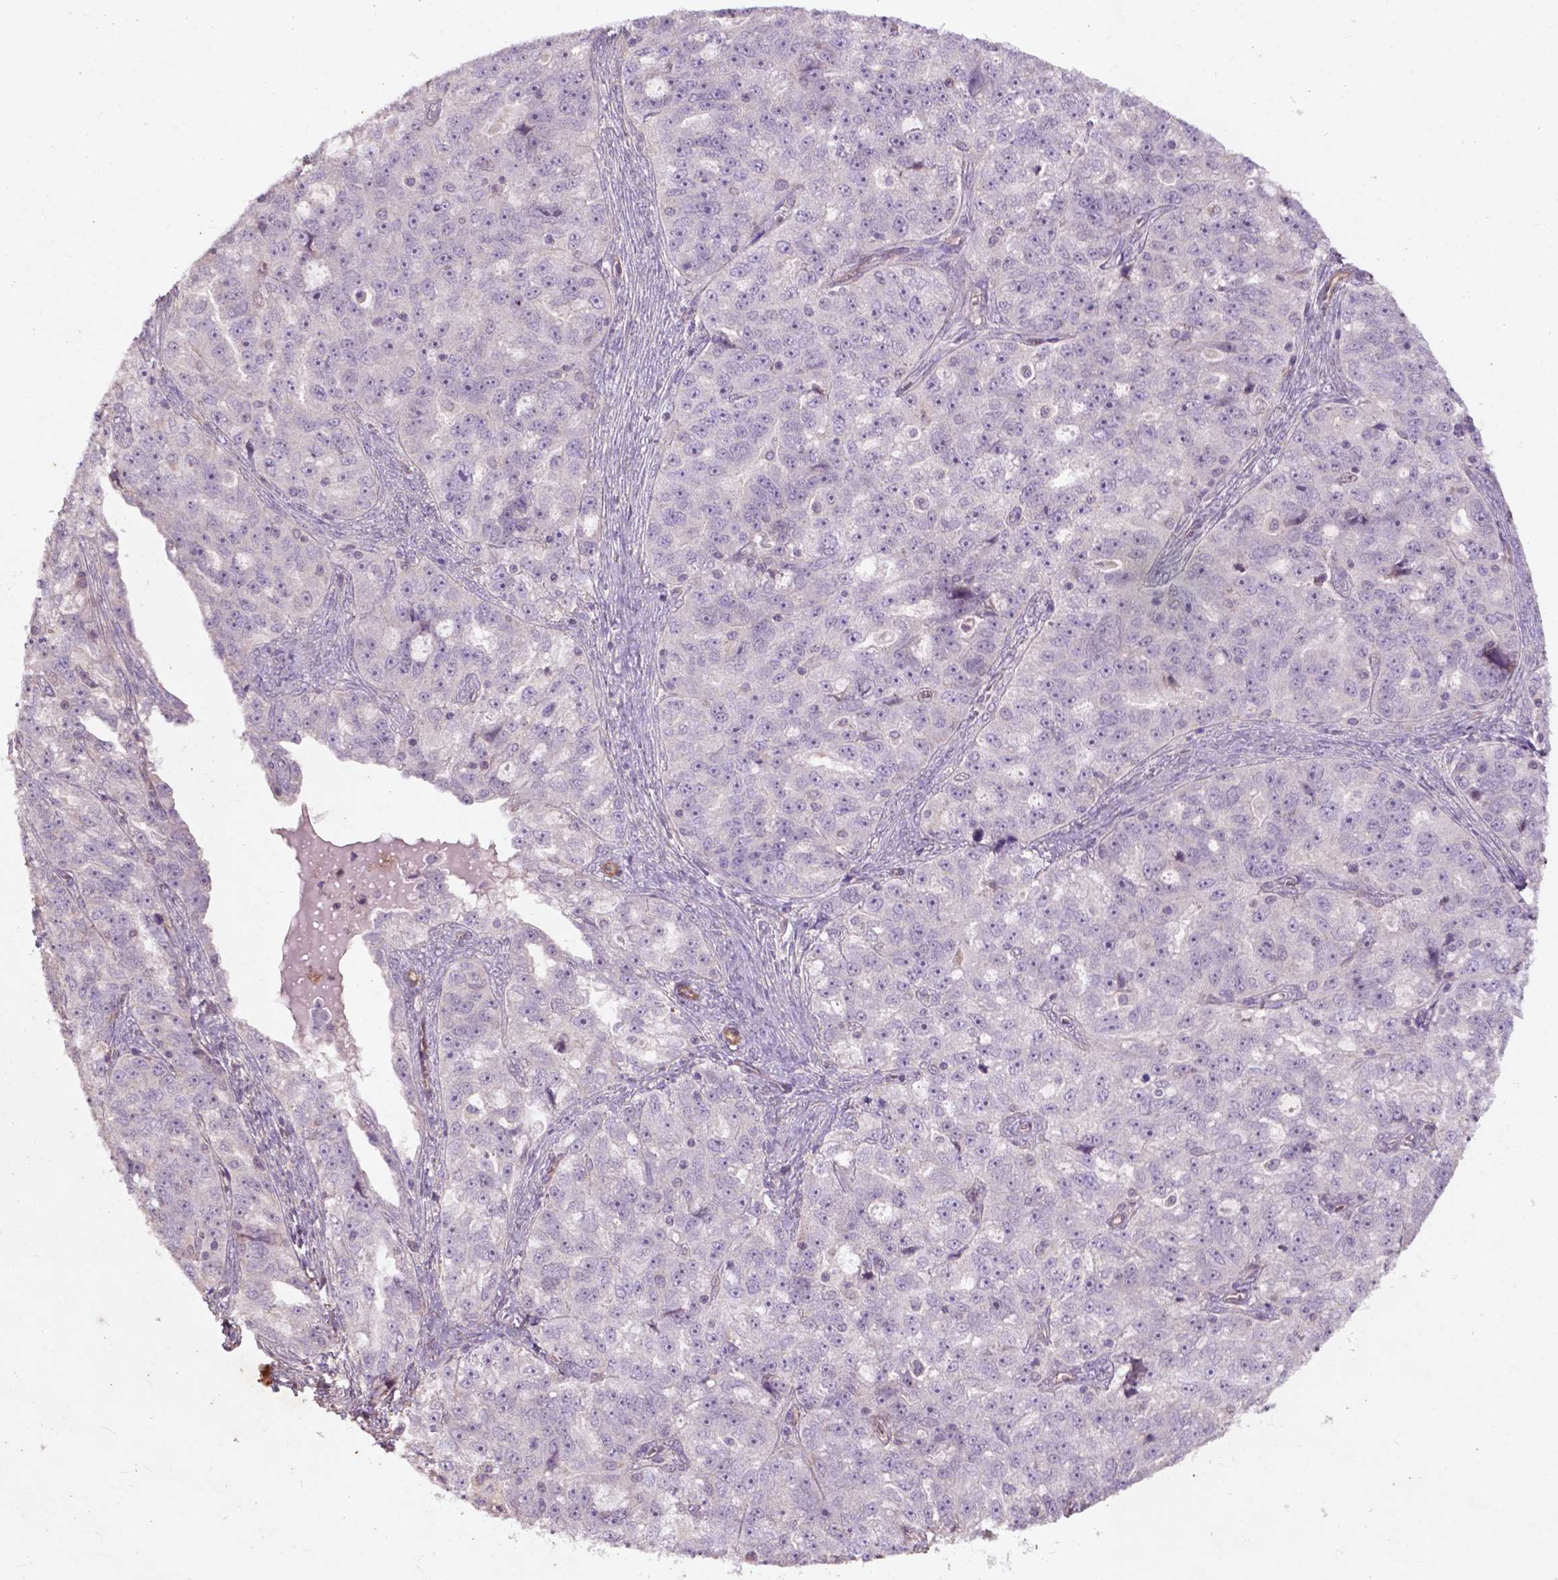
{"staining": {"intensity": "negative", "quantity": "none", "location": "none"}, "tissue": "ovarian cancer", "cell_type": "Tumor cells", "image_type": "cancer", "snomed": [{"axis": "morphology", "description": "Cystadenocarcinoma, serous, NOS"}, {"axis": "topography", "description": "Ovary"}], "caption": "Immunohistochemistry (IHC) of ovarian cancer (serous cystadenocarcinoma) reveals no staining in tumor cells.", "gene": "RFPL4B", "patient": {"sex": "female", "age": 51}}